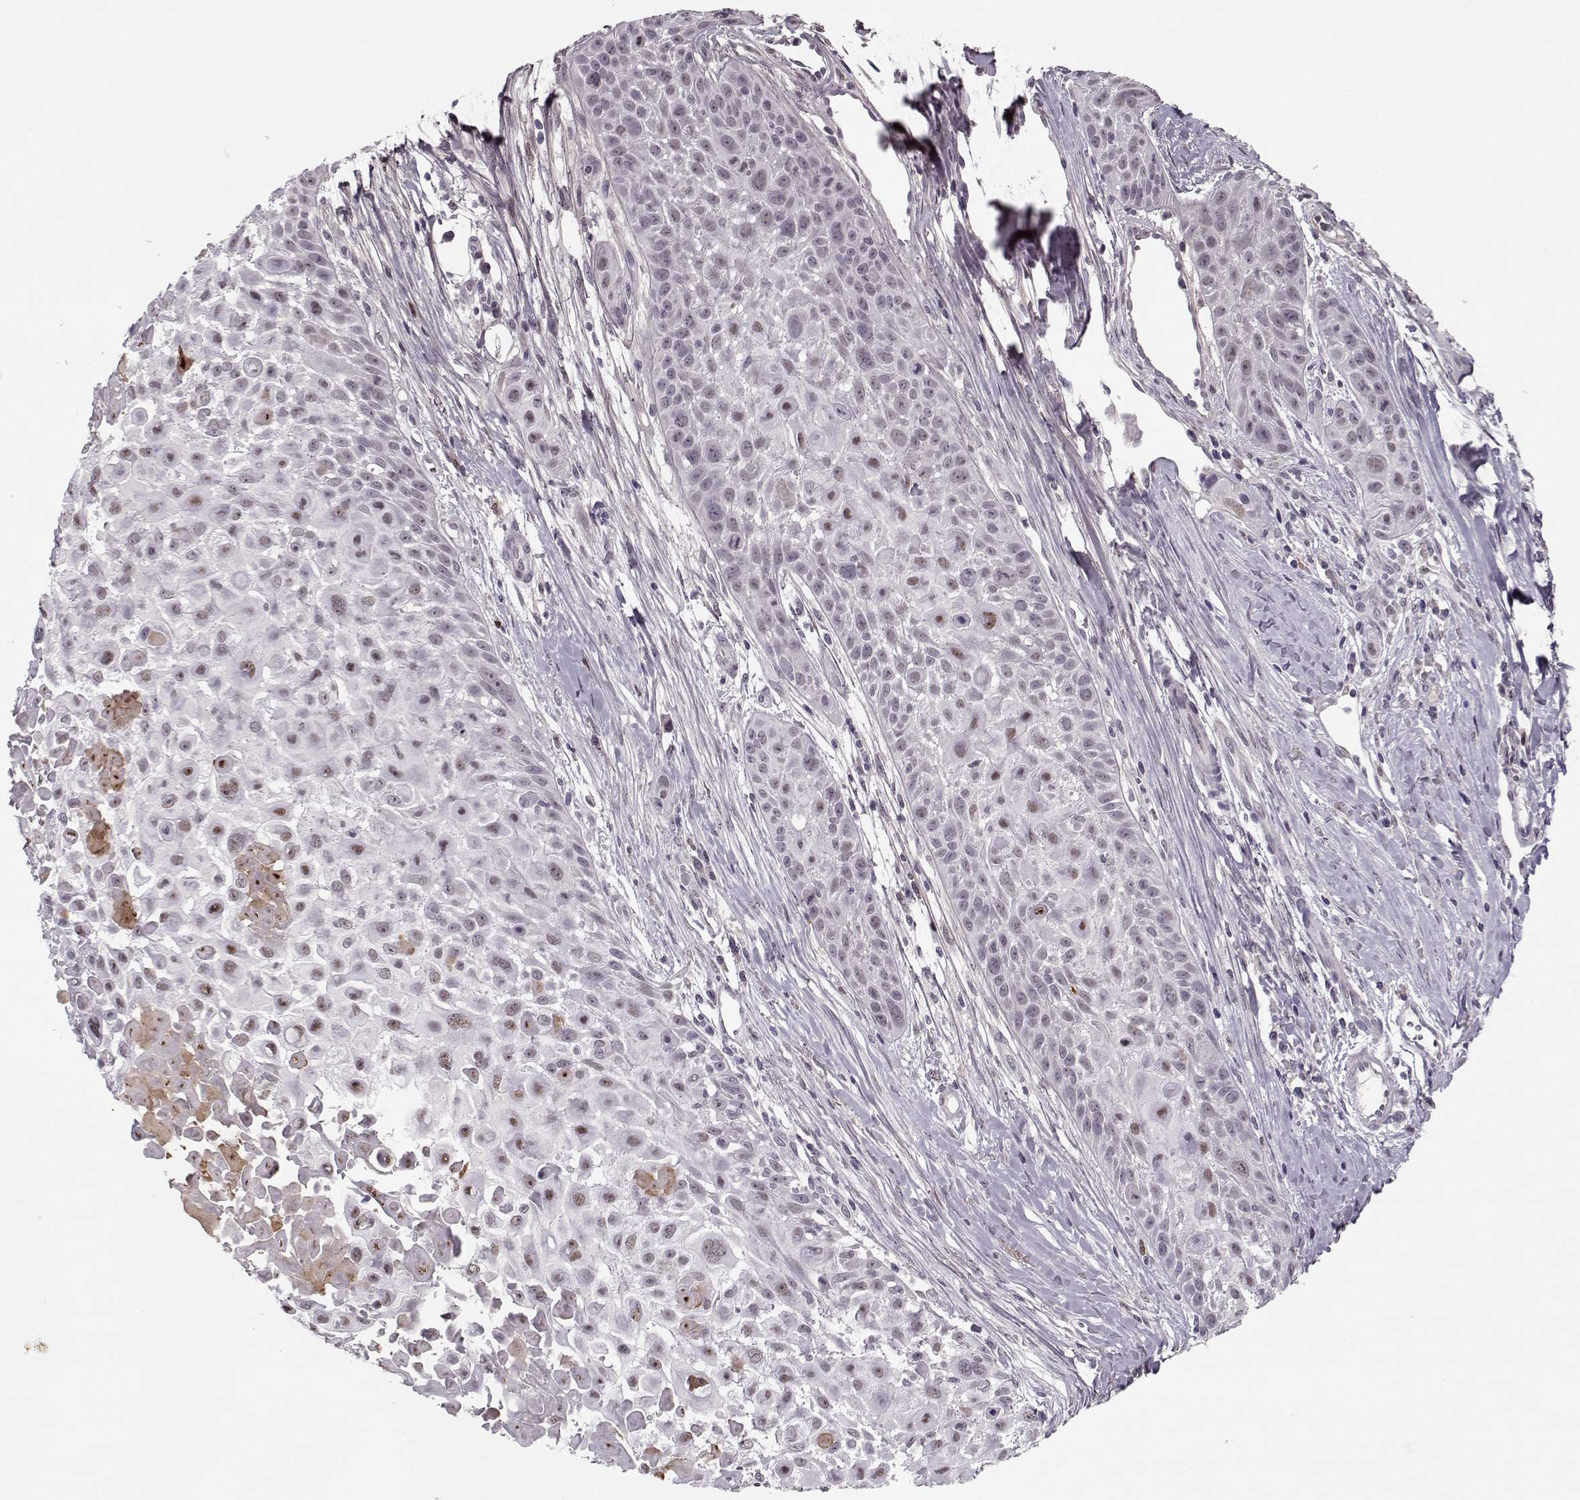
{"staining": {"intensity": "moderate", "quantity": "<25%", "location": "nuclear"}, "tissue": "skin cancer", "cell_type": "Tumor cells", "image_type": "cancer", "snomed": [{"axis": "morphology", "description": "Squamous cell carcinoma, NOS"}, {"axis": "topography", "description": "Skin"}, {"axis": "topography", "description": "Anal"}], "caption": "Moderate nuclear expression is appreciated in about <25% of tumor cells in skin cancer. Nuclei are stained in blue.", "gene": "DNAI3", "patient": {"sex": "female", "age": 75}}